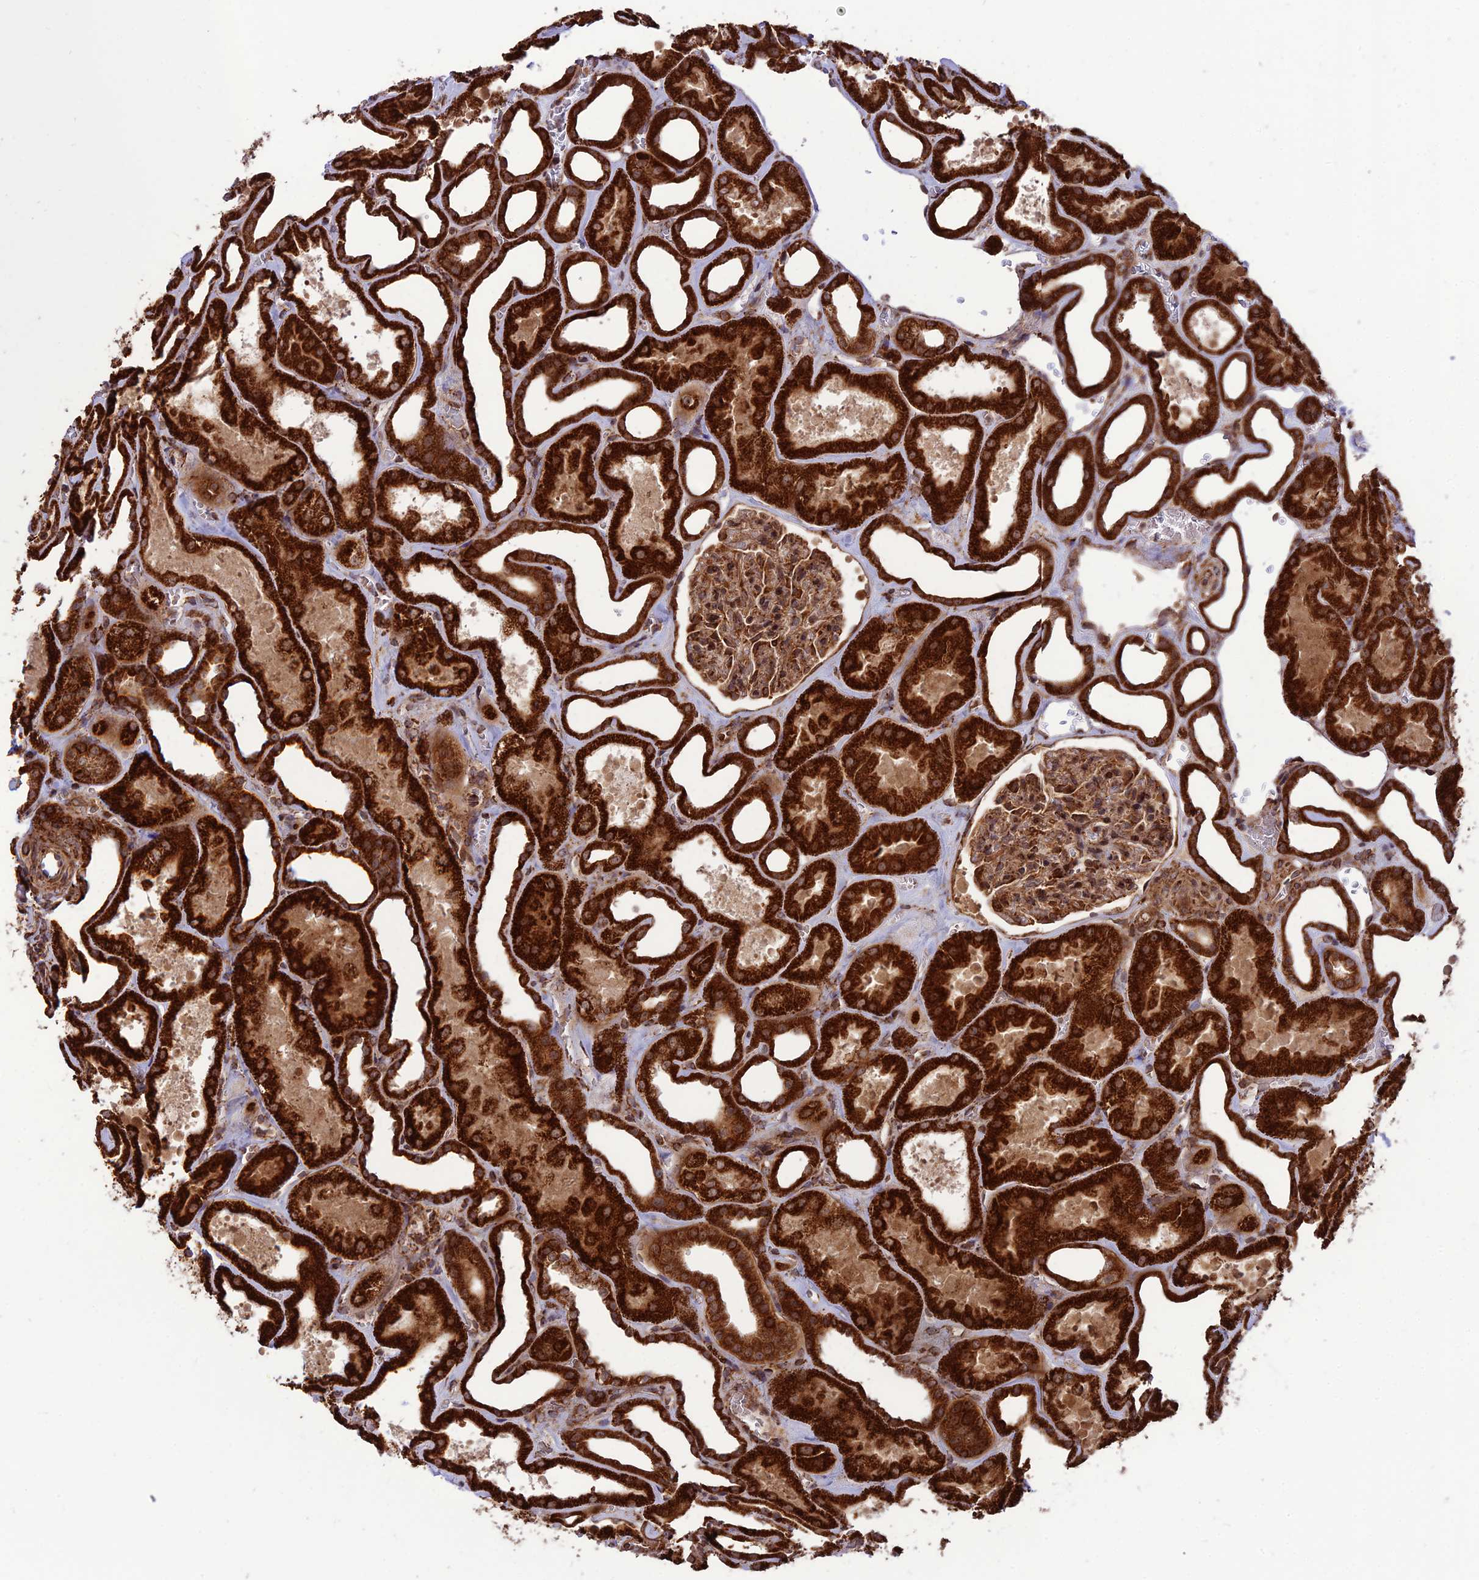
{"staining": {"intensity": "strong", "quantity": ">75%", "location": "cytoplasmic/membranous,nuclear"}, "tissue": "kidney", "cell_type": "Cells in glomeruli", "image_type": "normal", "snomed": [{"axis": "morphology", "description": "Normal tissue, NOS"}, {"axis": "morphology", "description": "Adenocarcinoma, NOS"}, {"axis": "topography", "description": "Kidney"}], "caption": "A high-resolution photomicrograph shows immunohistochemistry staining of benign kidney, which demonstrates strong cytoplasmic/membranous,nuclear staining in about >75% of cells in glomeruli. (Stains: DAB in brown, nuclei in blue, Microscopy: brightfield microscopy at high magnification).", "gene": "CRTAP", "patient": {"sex": "female", "age": 68}}